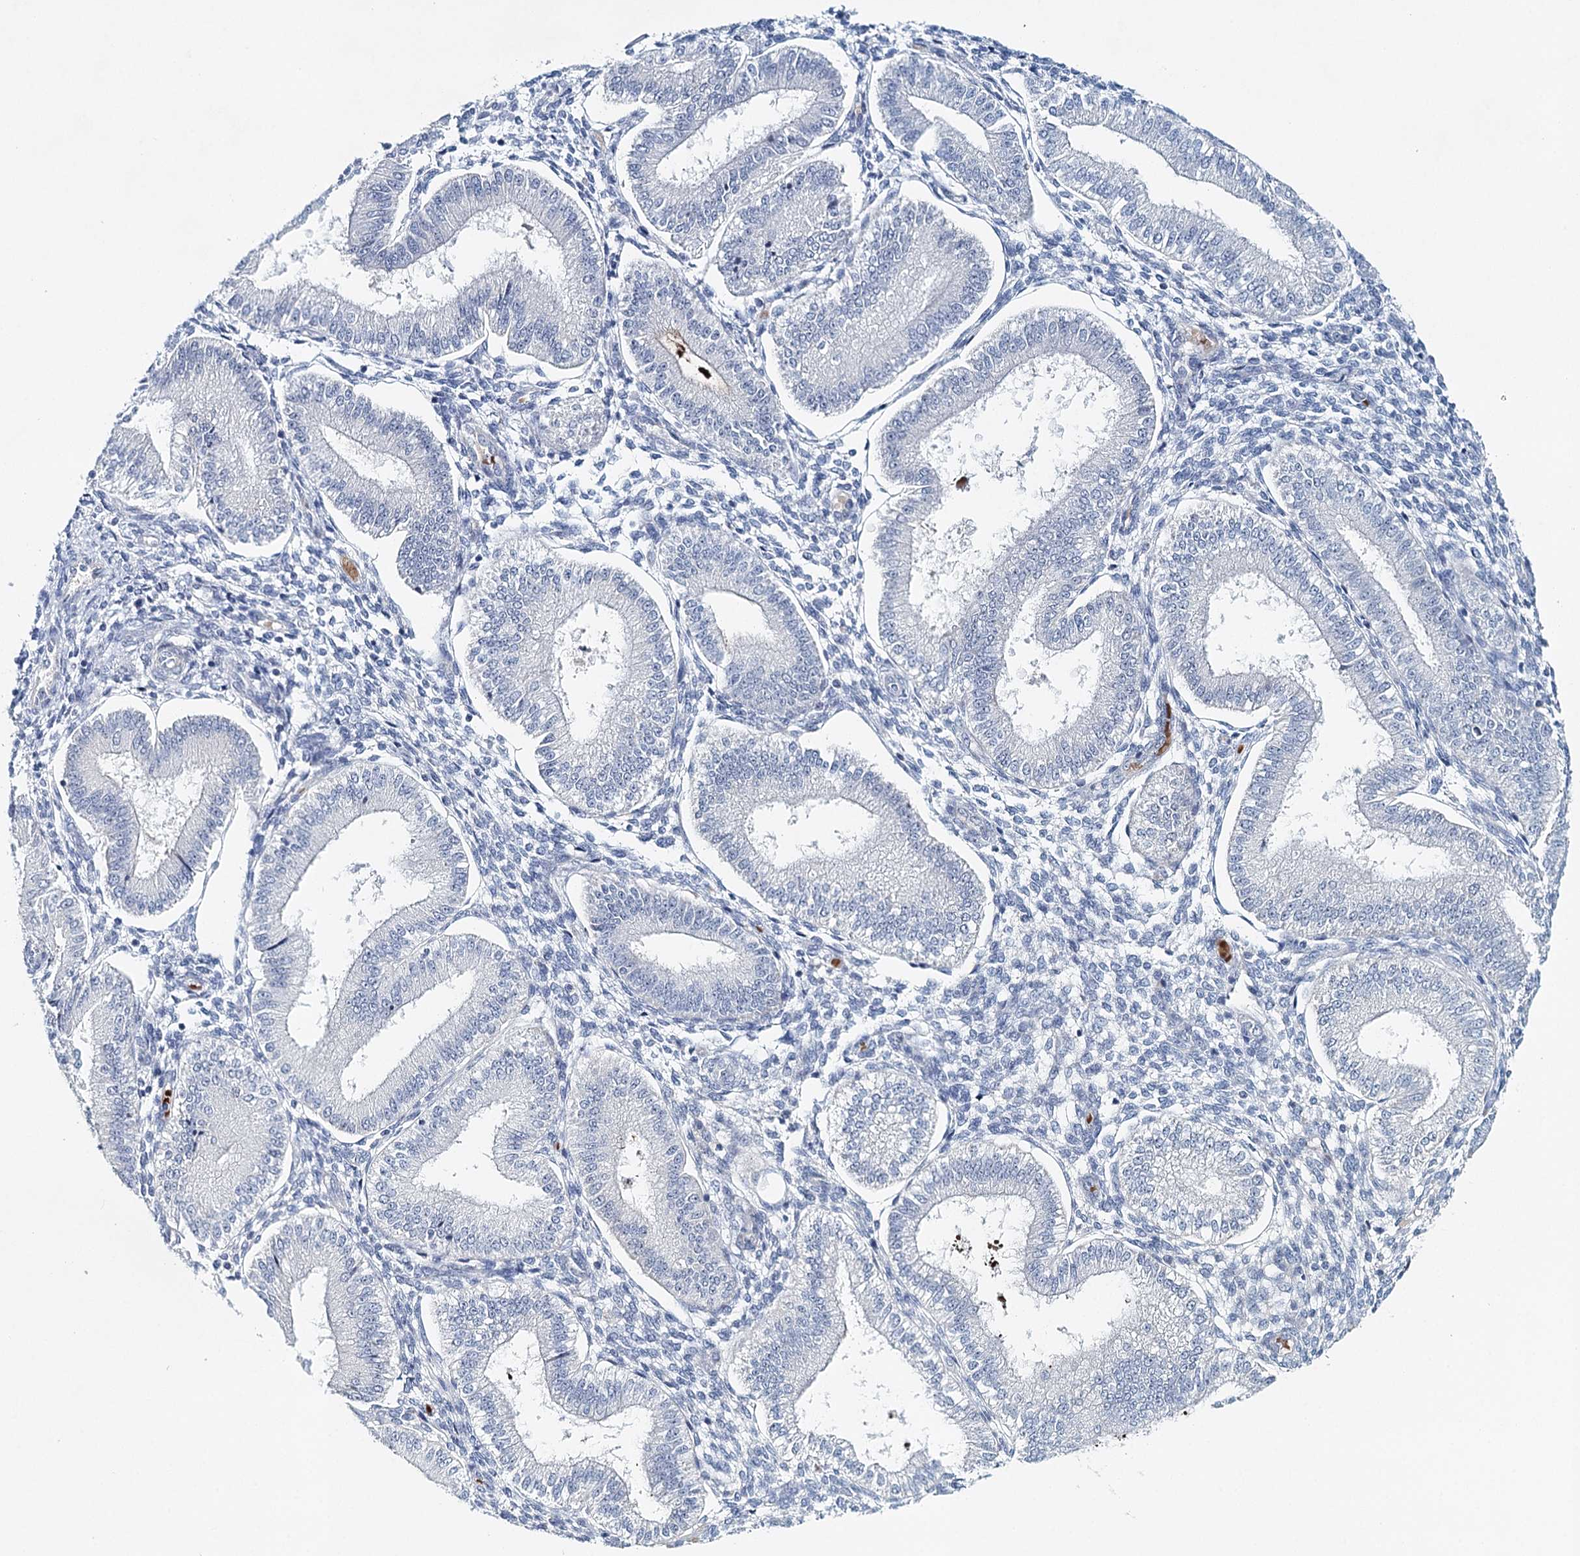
{"staining": {"intensity": "weak", "quantity": "<25%", "location": "cytoplasmic/membranous"}, "tissue": "endometrium", "cell_type": "Cells in endometrial stroma", "image_type": "normal", "snomed": [{"axis": "morphology", "description": "Normal tissue, NOS"}, {"axis": "topography", "description": "Endometrium"}], "caption": "High power microscopy micrograph of an IHC photomicrograph of normal endometrium, revealing no significant expression in cells in endometrial stroma. (DAB immunohistochemistry (IHC) visualized using brightfield microscopy, high magnification).", "gene": "RBM43", "patient": {"sex": "female", "age": 39}}